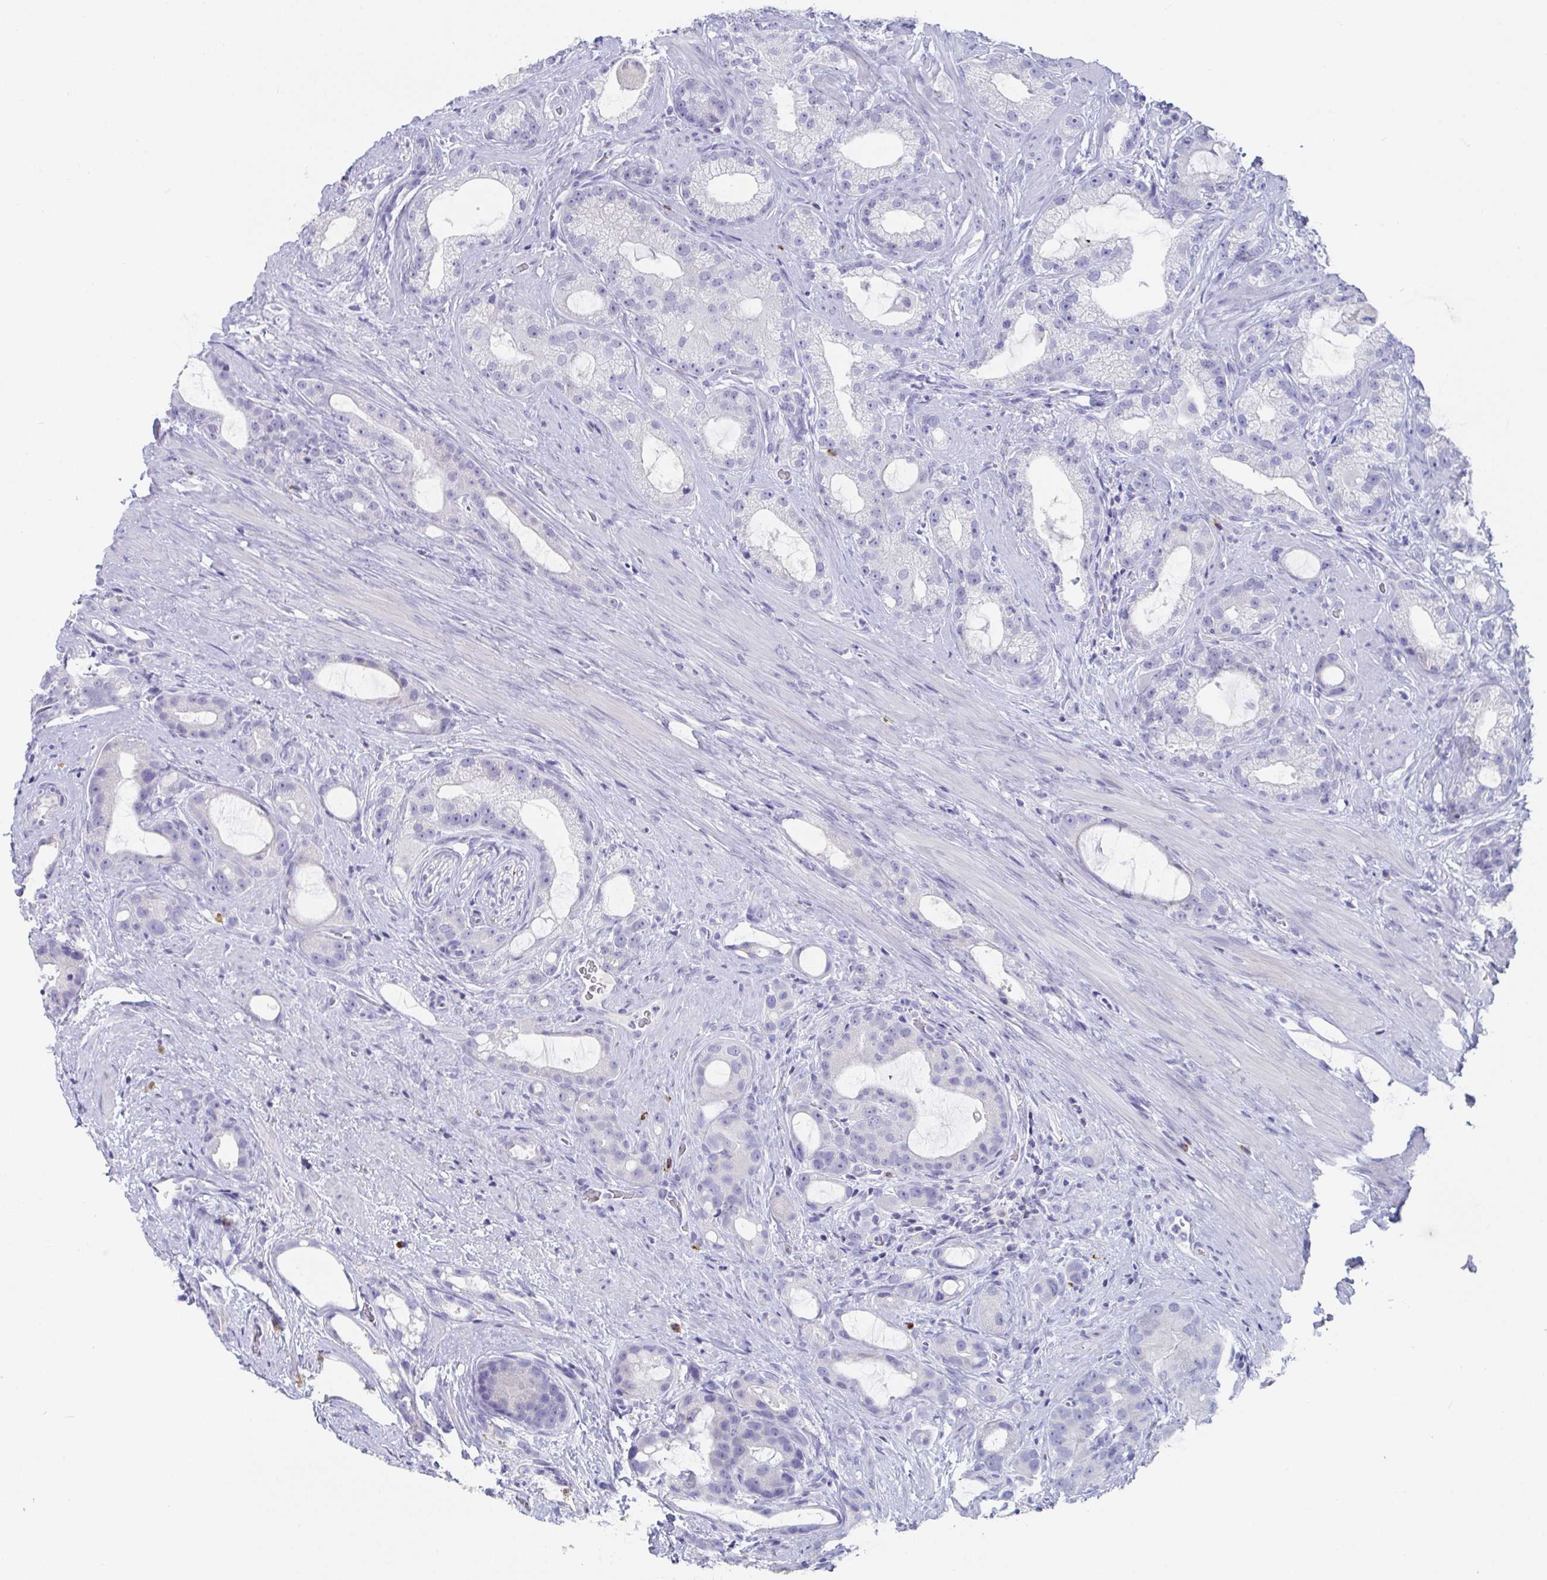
{"staining": {"intensity": "negative", "quantity": "none", "location": "none"}, "tissue": "prostate cancer", "cell_type": "Tumor cells", "image_type": "cancer", "snomed": [{"axis": "morphology", "description": "Adenocarcinoma, High grade"}, {"axis": "topography", "description": "Prostate"}], "caption": "Immunohistochemistry of human prostate adenocarcinoma (high-grade) reveals no expression in tumor cells.", "gene": "PLA2G1B", "patient": {"sex": "male", "age": 65}}